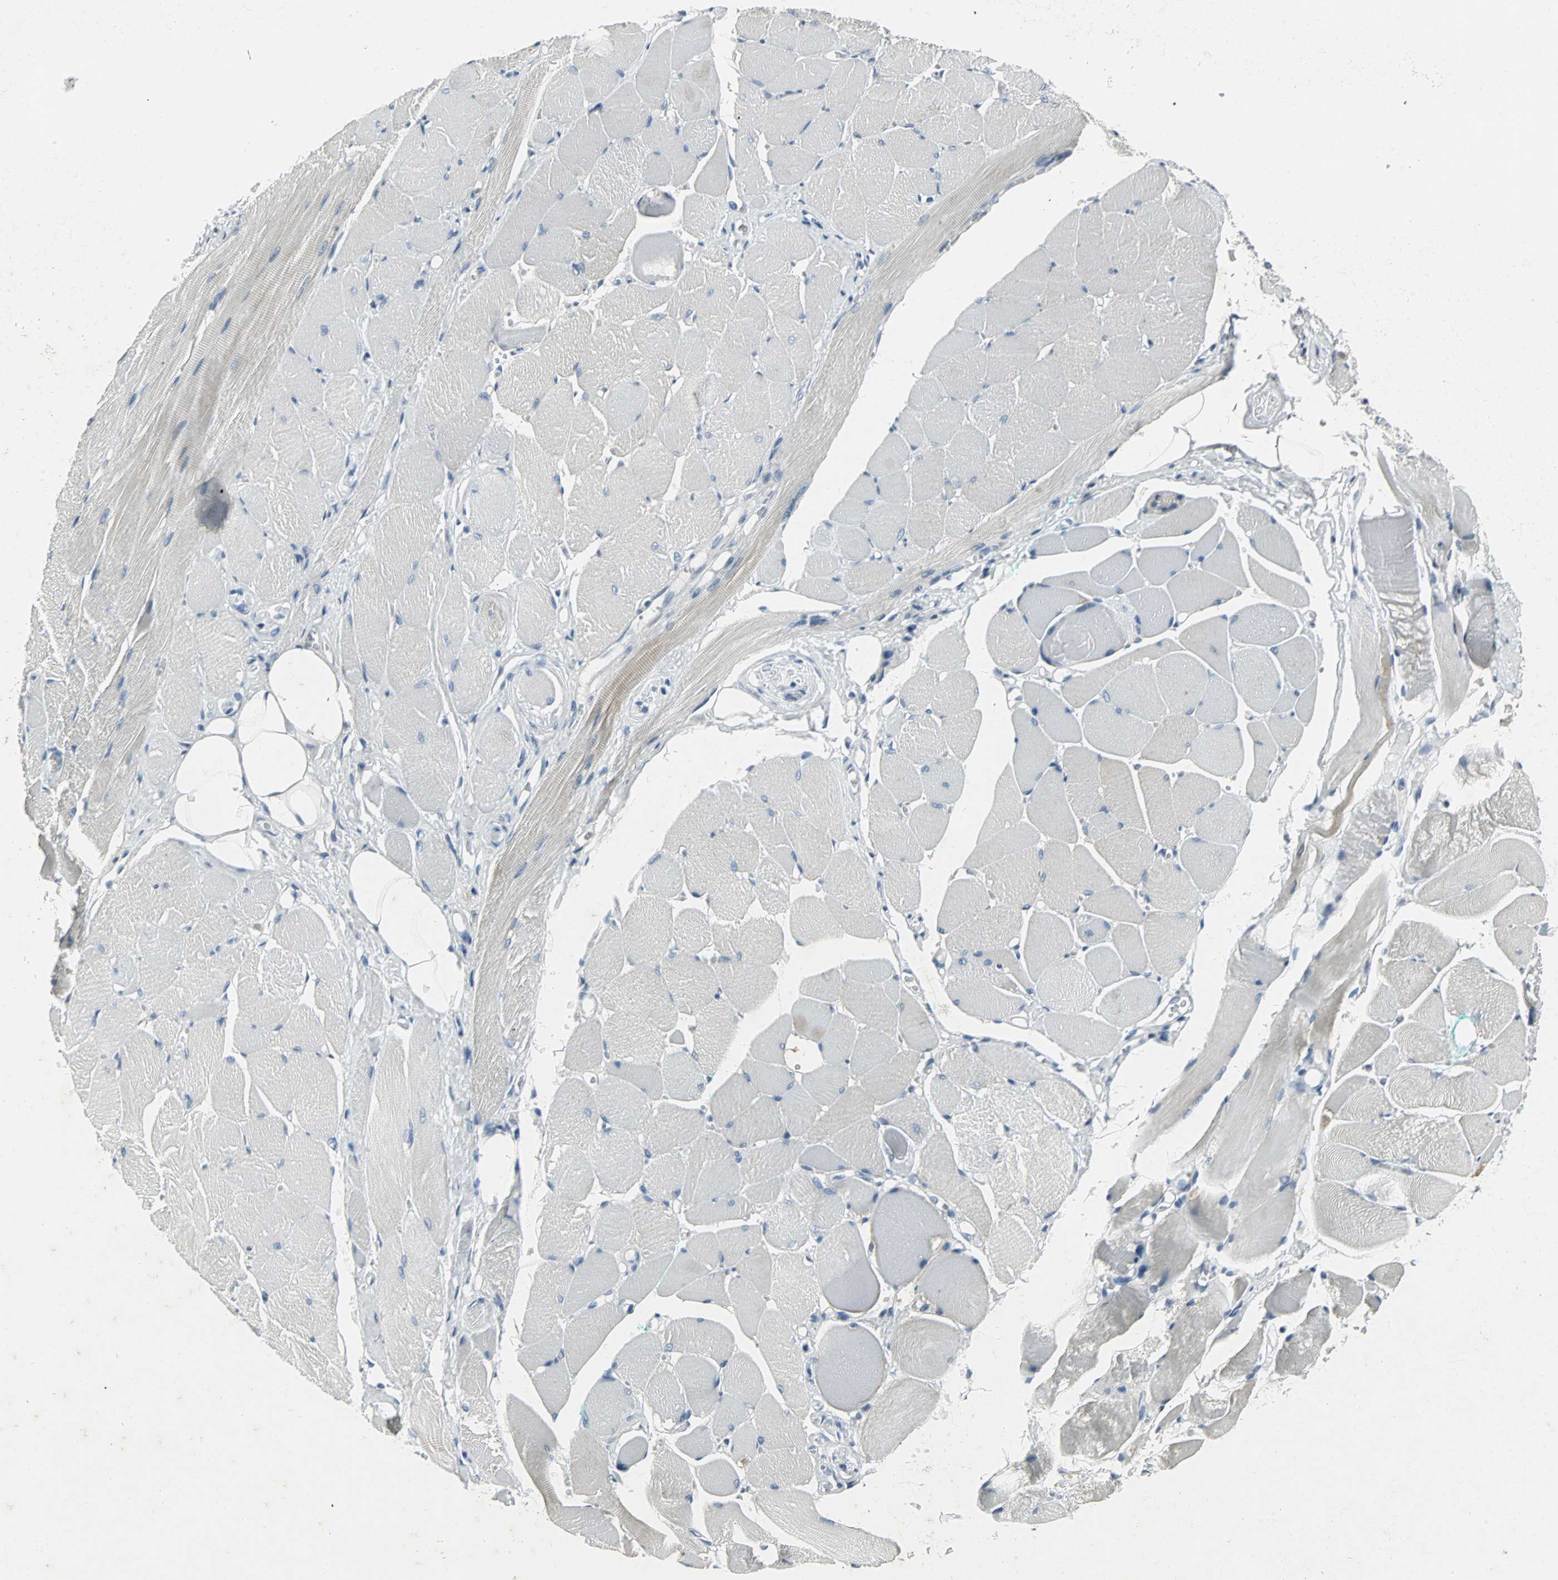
{"staining": {"intensity": "weak", "quantity": "25%-75%", "location": "cytoplasmic/membranous"}, "tissue": "skeletal muscle", "cell_type": "Myocytes", "image_type": "normal", "snomed": [{"axis": "morphology", "description": "Normal tissue, NOS"}, {"axis": "topography", "description": "Skeletal muscle"}, {"axis": "topography", "description": "Peripheral nerve tissue"}], "caption": "The histopathology image displays a brown stain indicating the presence of a protein in the cytoplasmic/membranous of myocytes in skeletal muscle.", "gene": "SLC2A5", "patient": {"sex": "female", "age": 84}}